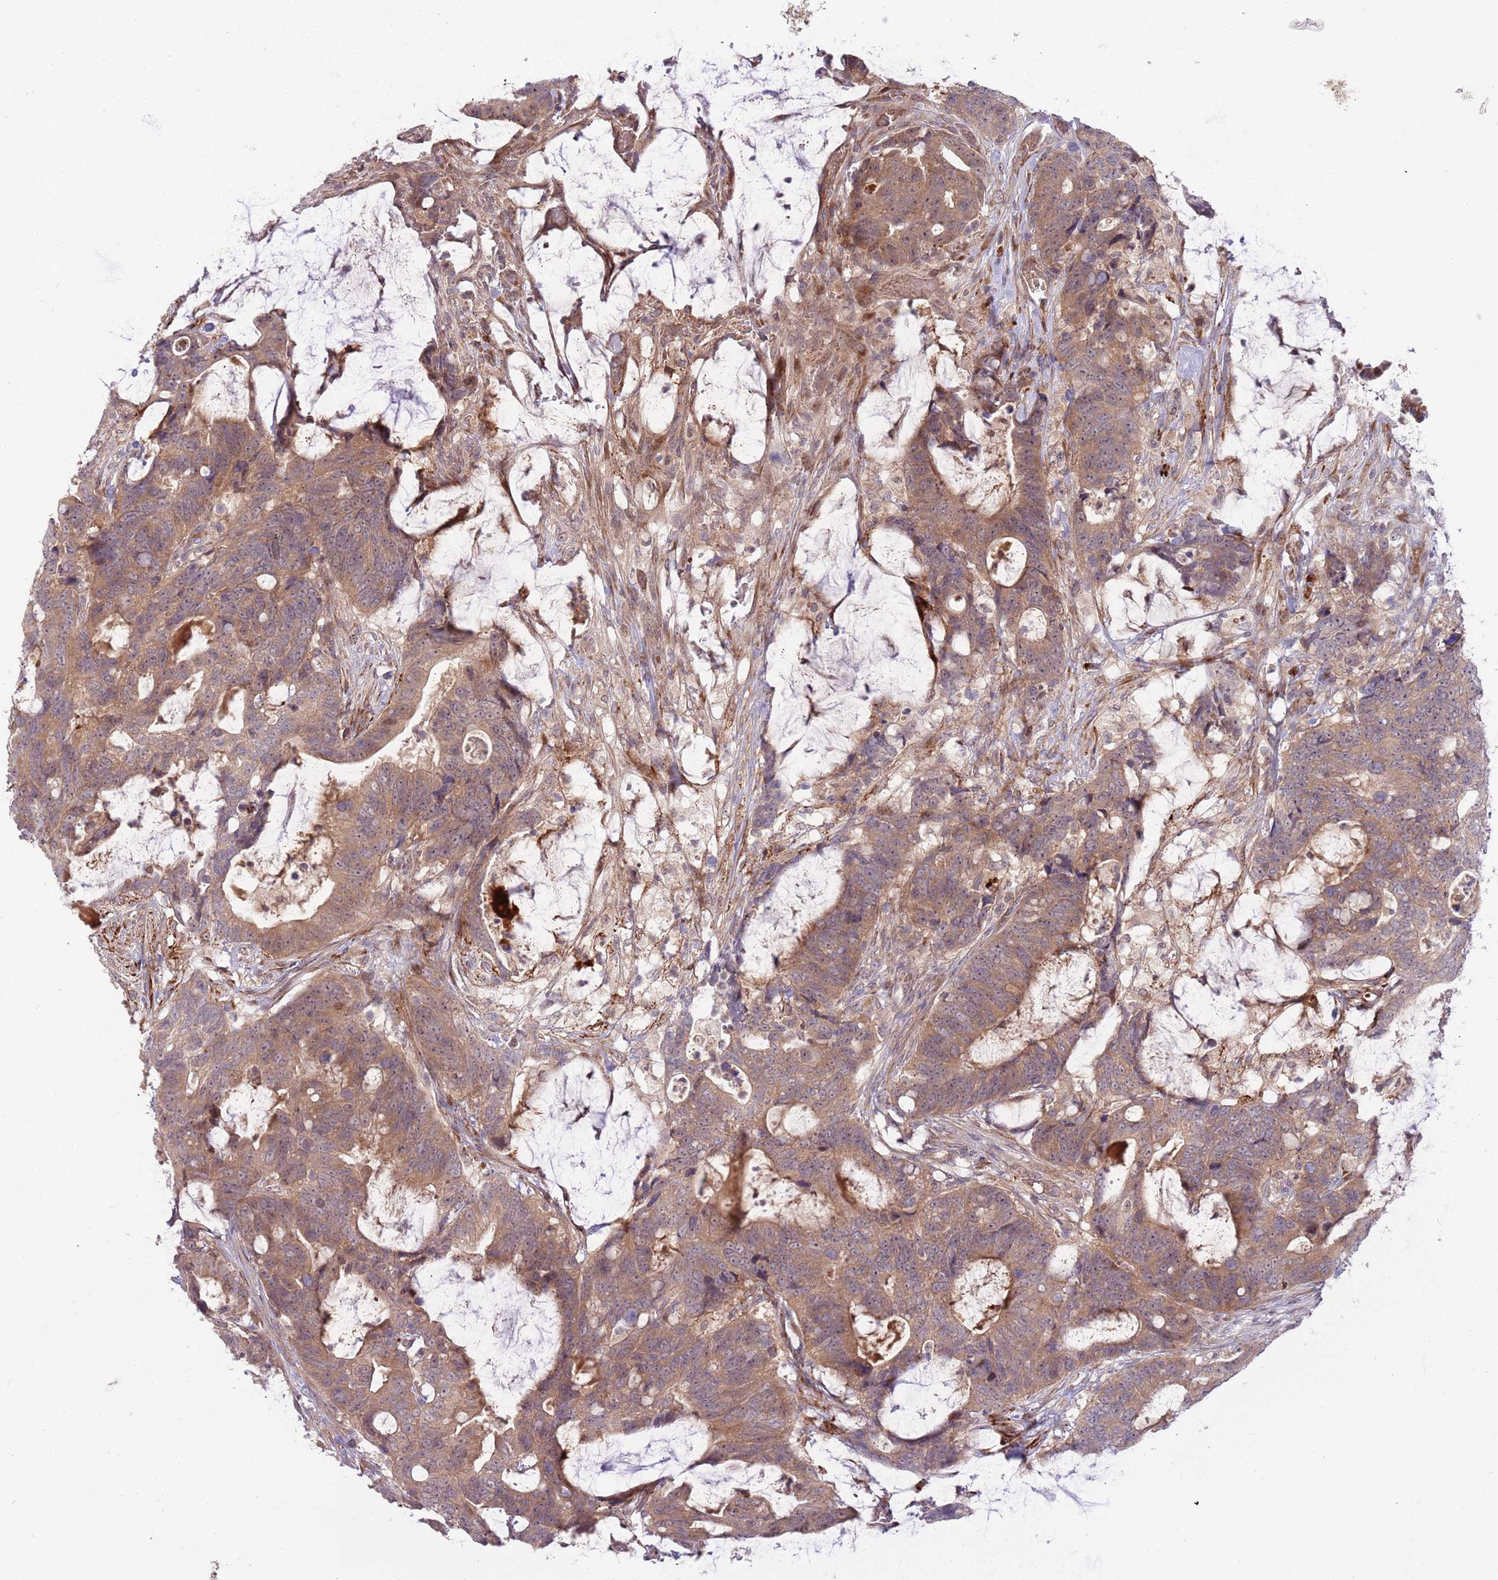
{"staining": {"intensity": "moderate", "quantity": ">75%", "location": "cytoplasmic/membranous"}, "tissue": "colorectal cancer", "cell_type": "Tumor cells", "image_type": "cancer", "snomed": [{"axis": "morphology", "description": "Adenocarcinoma, NOS"}, {"axis": "topography", "description": "Colon"}], "caption": "A brown stain shows moderate cytoplasmic/membranous staining of a protein in colorectal cancer tumor cells.", "gene": "NT5DC4", "patient": {"sex": "female", "age": 82}}